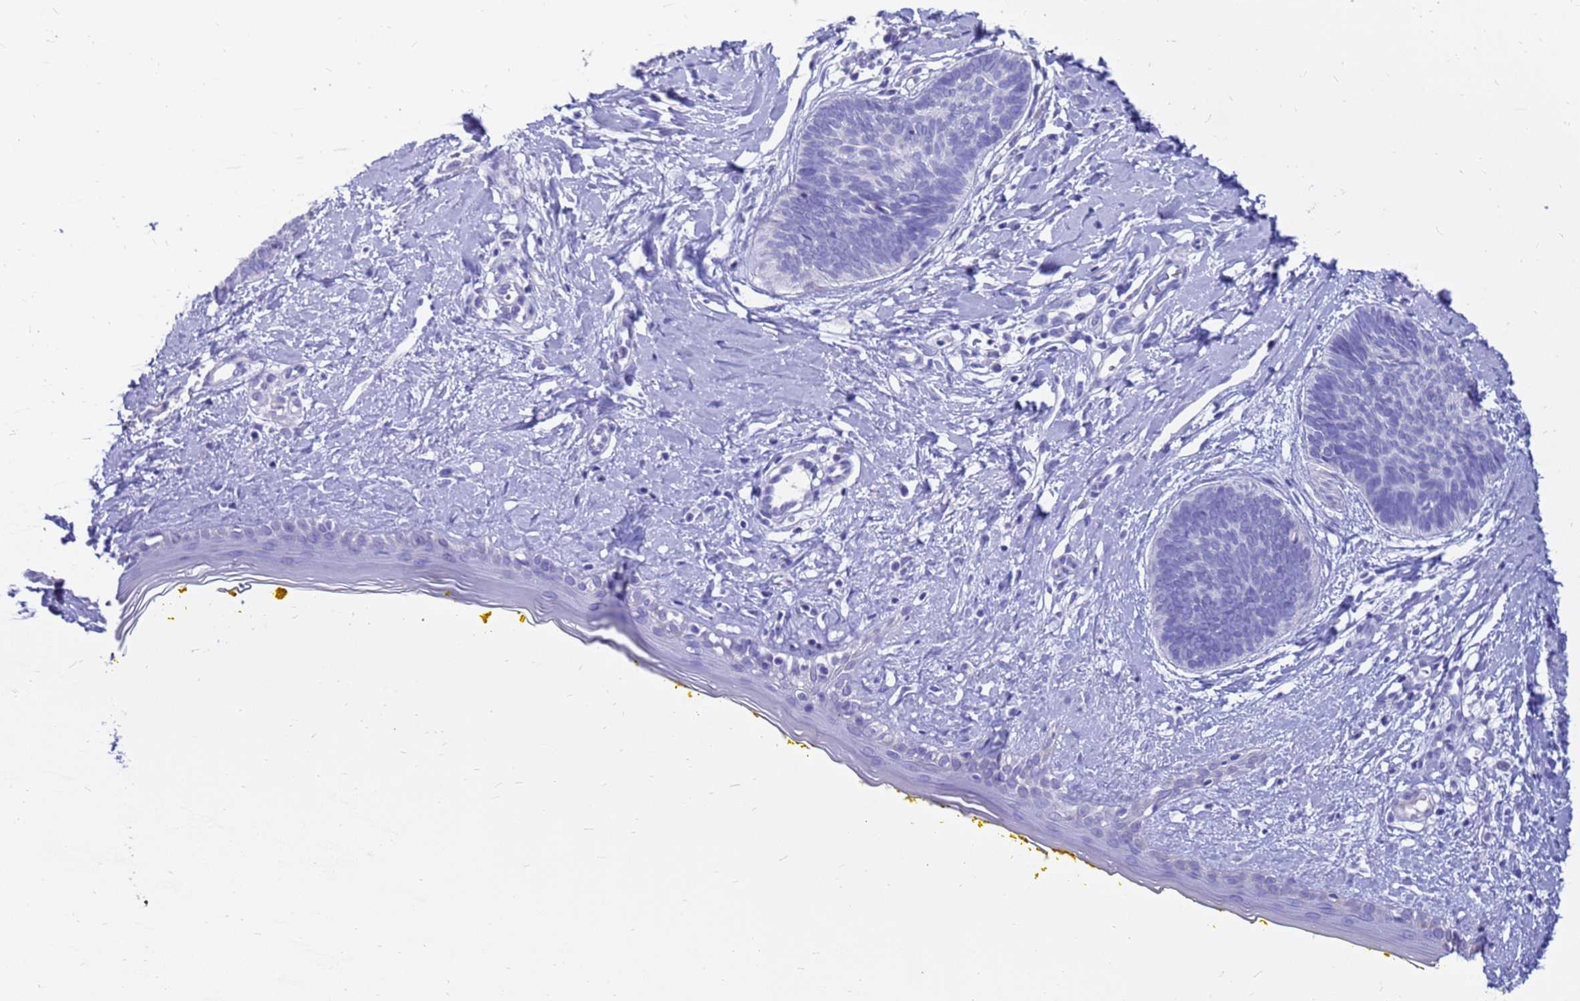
{"staining": {"intensity": "negative", "quantity": "none", "location": "none"}, "tissue": "skin cancer", "cell_type": "Tumor cells", "image_type": "cancer", "snomed": [{"axis": "morphology", "description": "Basal cell carcinoma"}, {"axis": "topography", "description": "Skin"}], "caption": "Skin cancer (basal cell carcinoma) was stained to show a protein in brown. There is no significant expression in tumor cells. The staining was performed using DAB (3,3'-diaminobenzidine) to visualize the protein expression in brown, while the nuclei were stained in blue with hematoxylin (Magnification: 20x).", "gene": "PDE10A", "patient": {"sex": "female", "age": 81}}